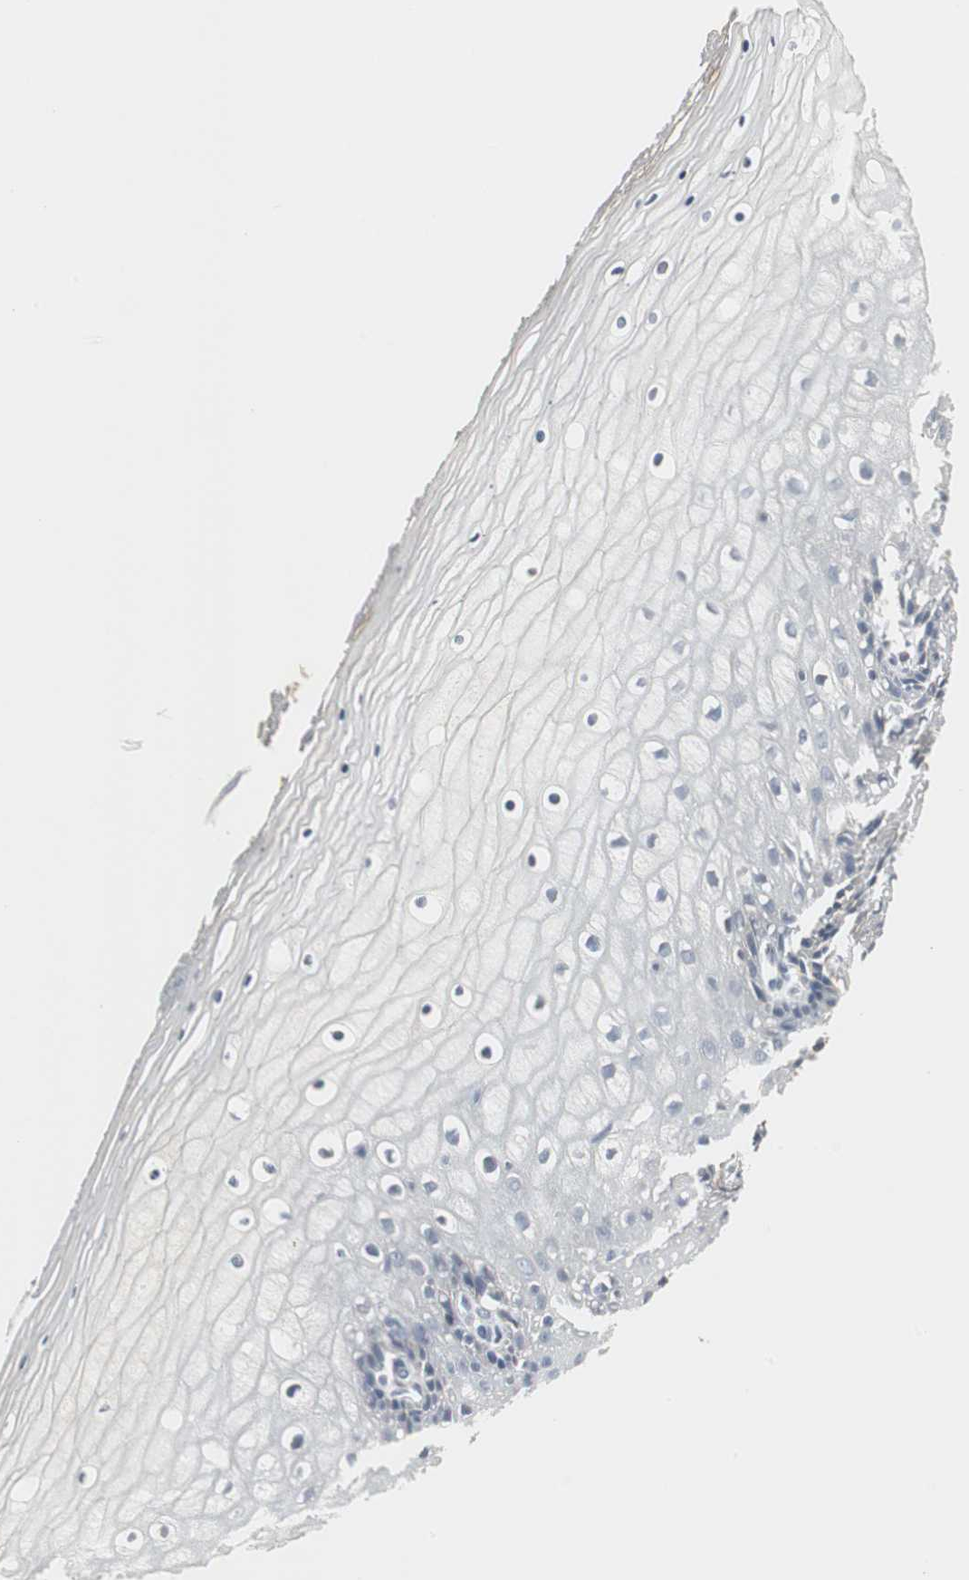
{"staining": {"intensity": "negative", "quantity": "none", "location": "none"}, "tissue": "vagina", "cell_type": "Squamous epithelial cells", "image_type": "normal", "snomed": [{"axis": "morphology", "description": "Normal tissue, NOS"}, {"axis": "topography", "description": "Vagina"}], "caption": "Immunohistochemistry micrograph of normal human vagina stained for a protein (brown), which exhibits no staining in squamous epithelial cells.", "gene": "PI15", "patient": {"sex": "female", "age": 46}}